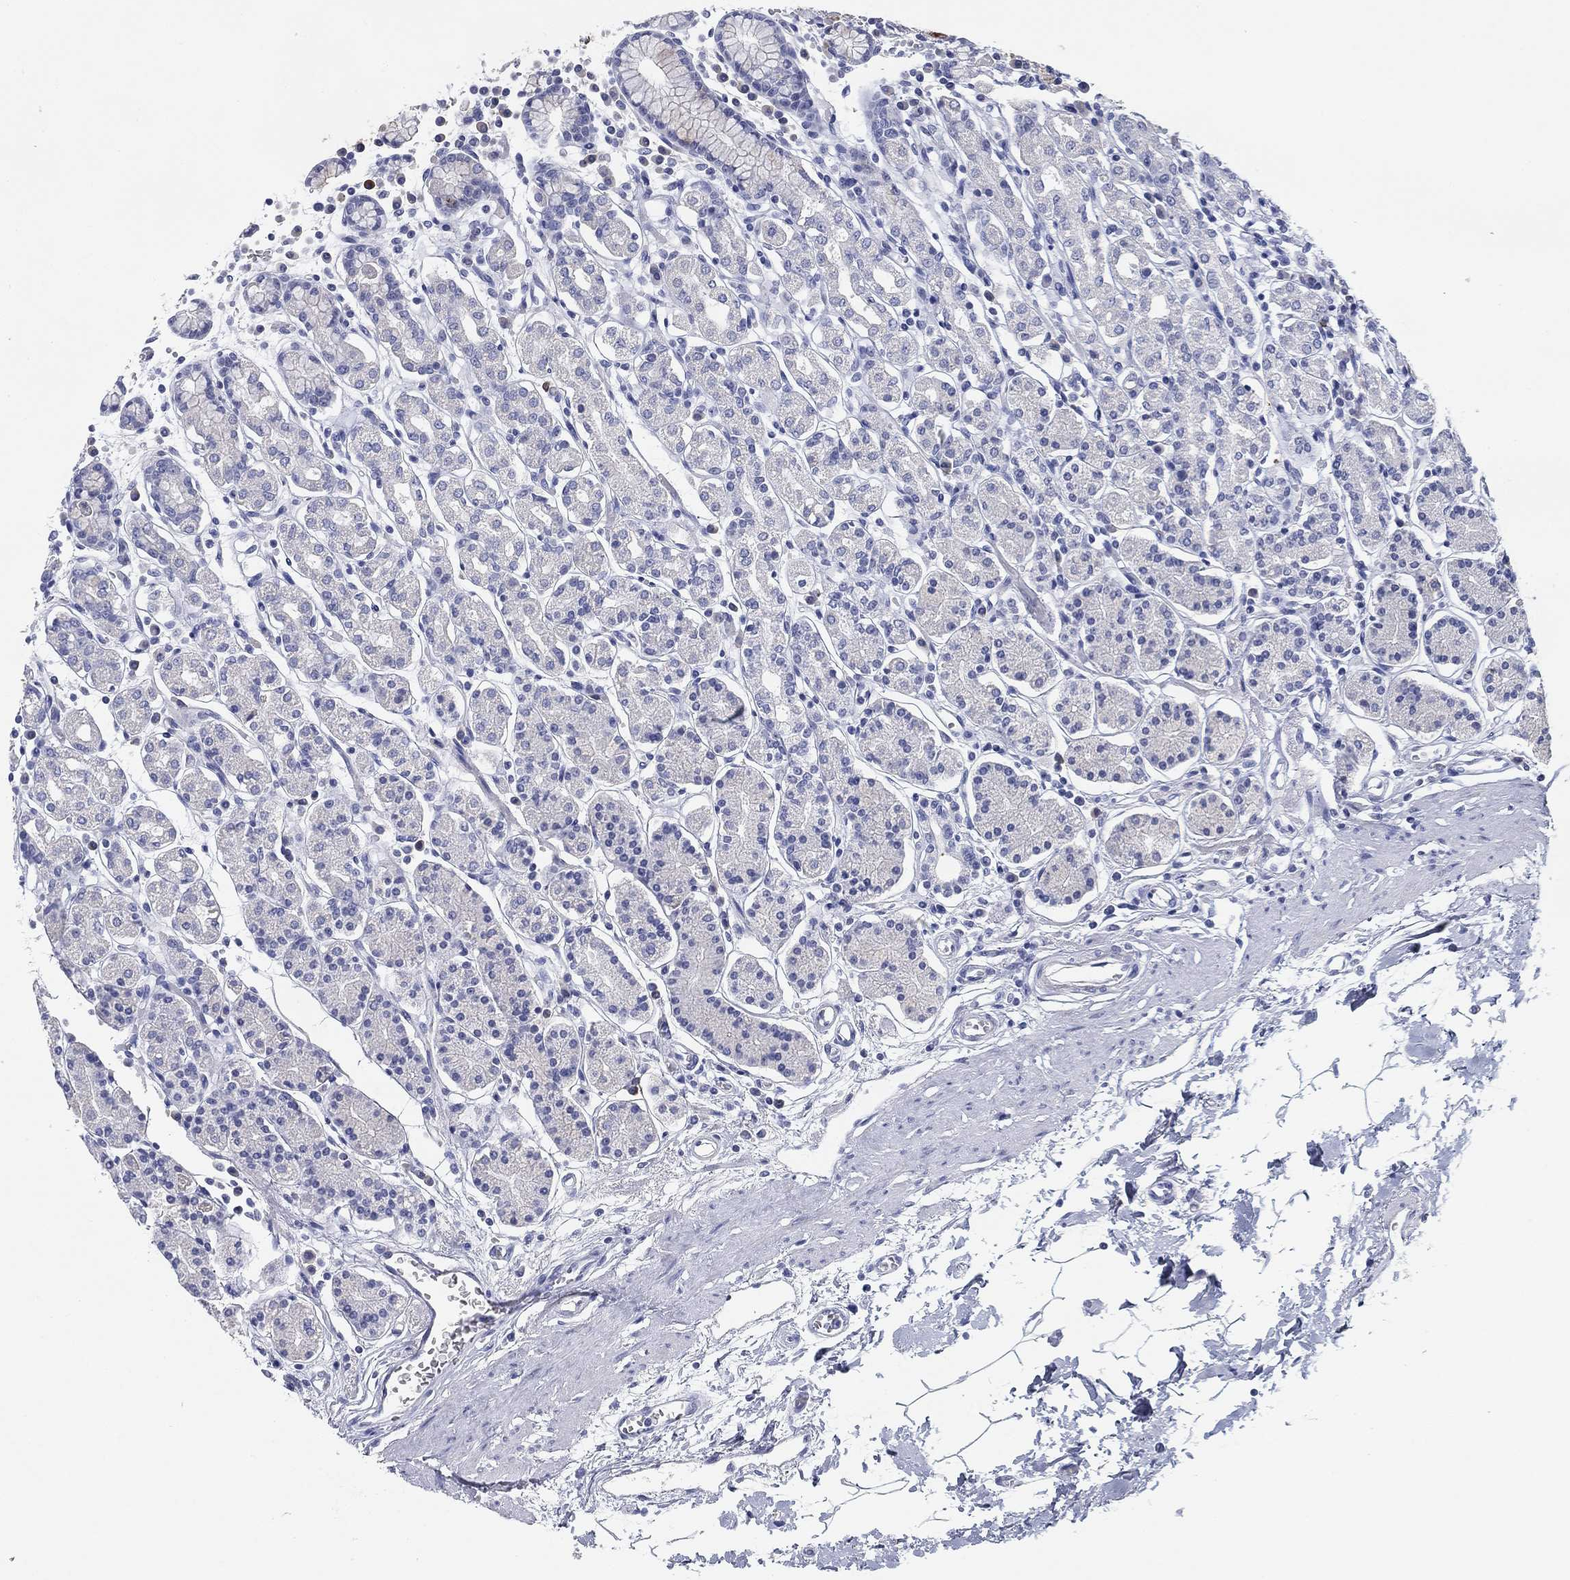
{"staining": {"intensity": "negative", "quantity": "none", "location": "none"}, "tissue": "stomach", "cell_type": "Glandular cells", "image_type": "normal", "snomed": [{"axis": "morphology", "description": "Normal tissue, NOS"}, {"axis": "topography", "description": "Stomach, upper"}, {"axis": "topography", "description": "Stomach"}], "caption": "This photomicrograph is of benign stomach stained with IHC to label a protein in brown with the nuclei are counter-stained blue. There is no positivity in glandular cells.", "gene": "CD79B", "patient": {"sex": "male", "age": 62}}